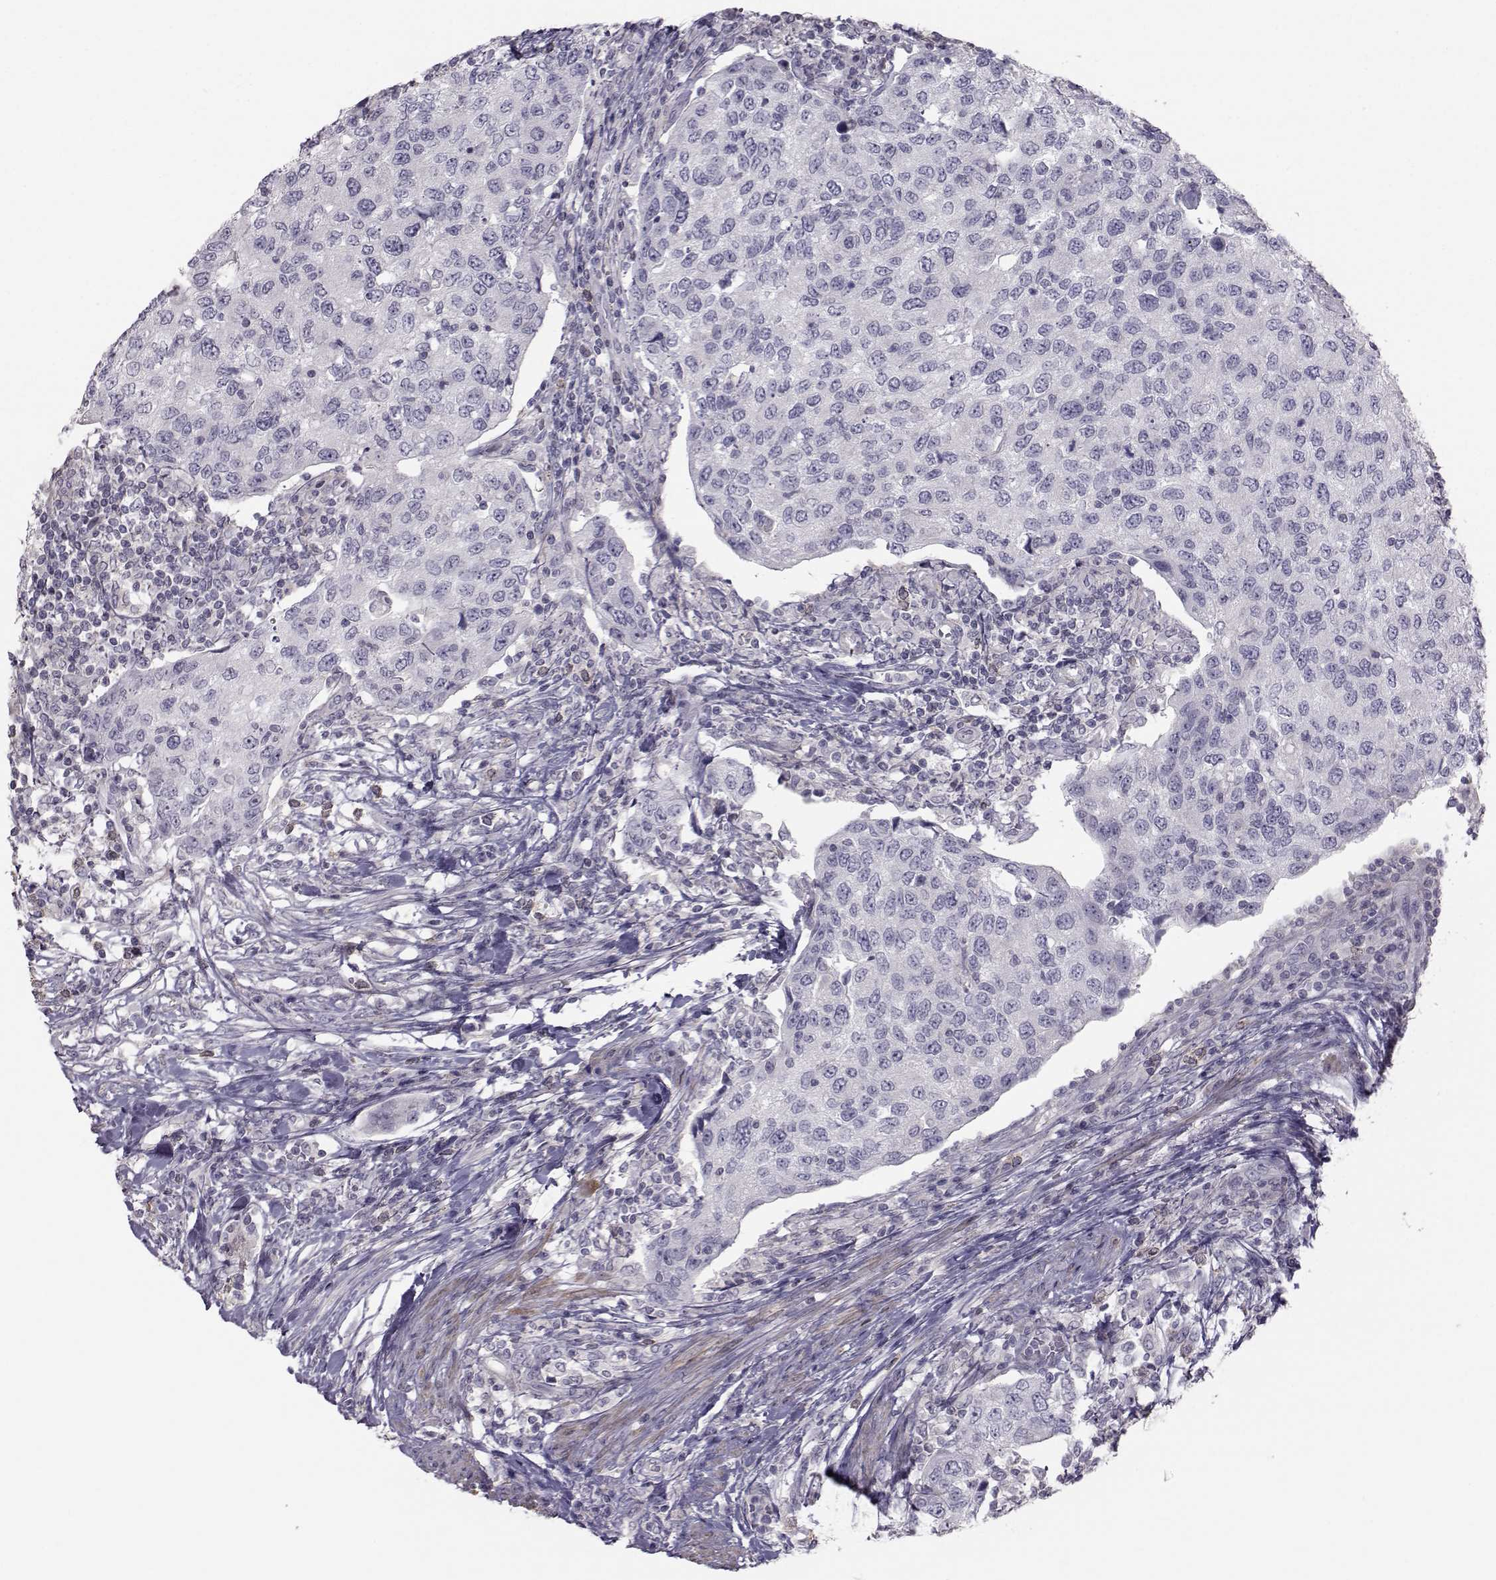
{"staining": {"intensity": "negative", "quantity": "none", "location": "none"}, "tissue": "urothelial cancer", "cell_type": "Tumor cells", "image_type": "cancer", "snomed": [{"axis": "morphology", "description": "Urothelial carcinoma, High grade"}, {"axis": "topography", "description": "Urinary bladder"}], "caption": "An immunohistochemistry (IHC) image of high-grade urothelial carcinoma is shown. There is no staining in tumor cells of high-grade urothelial carcinoma.", "gene": "GARIN3", "patient": {"sex": "female", "age": 78}}